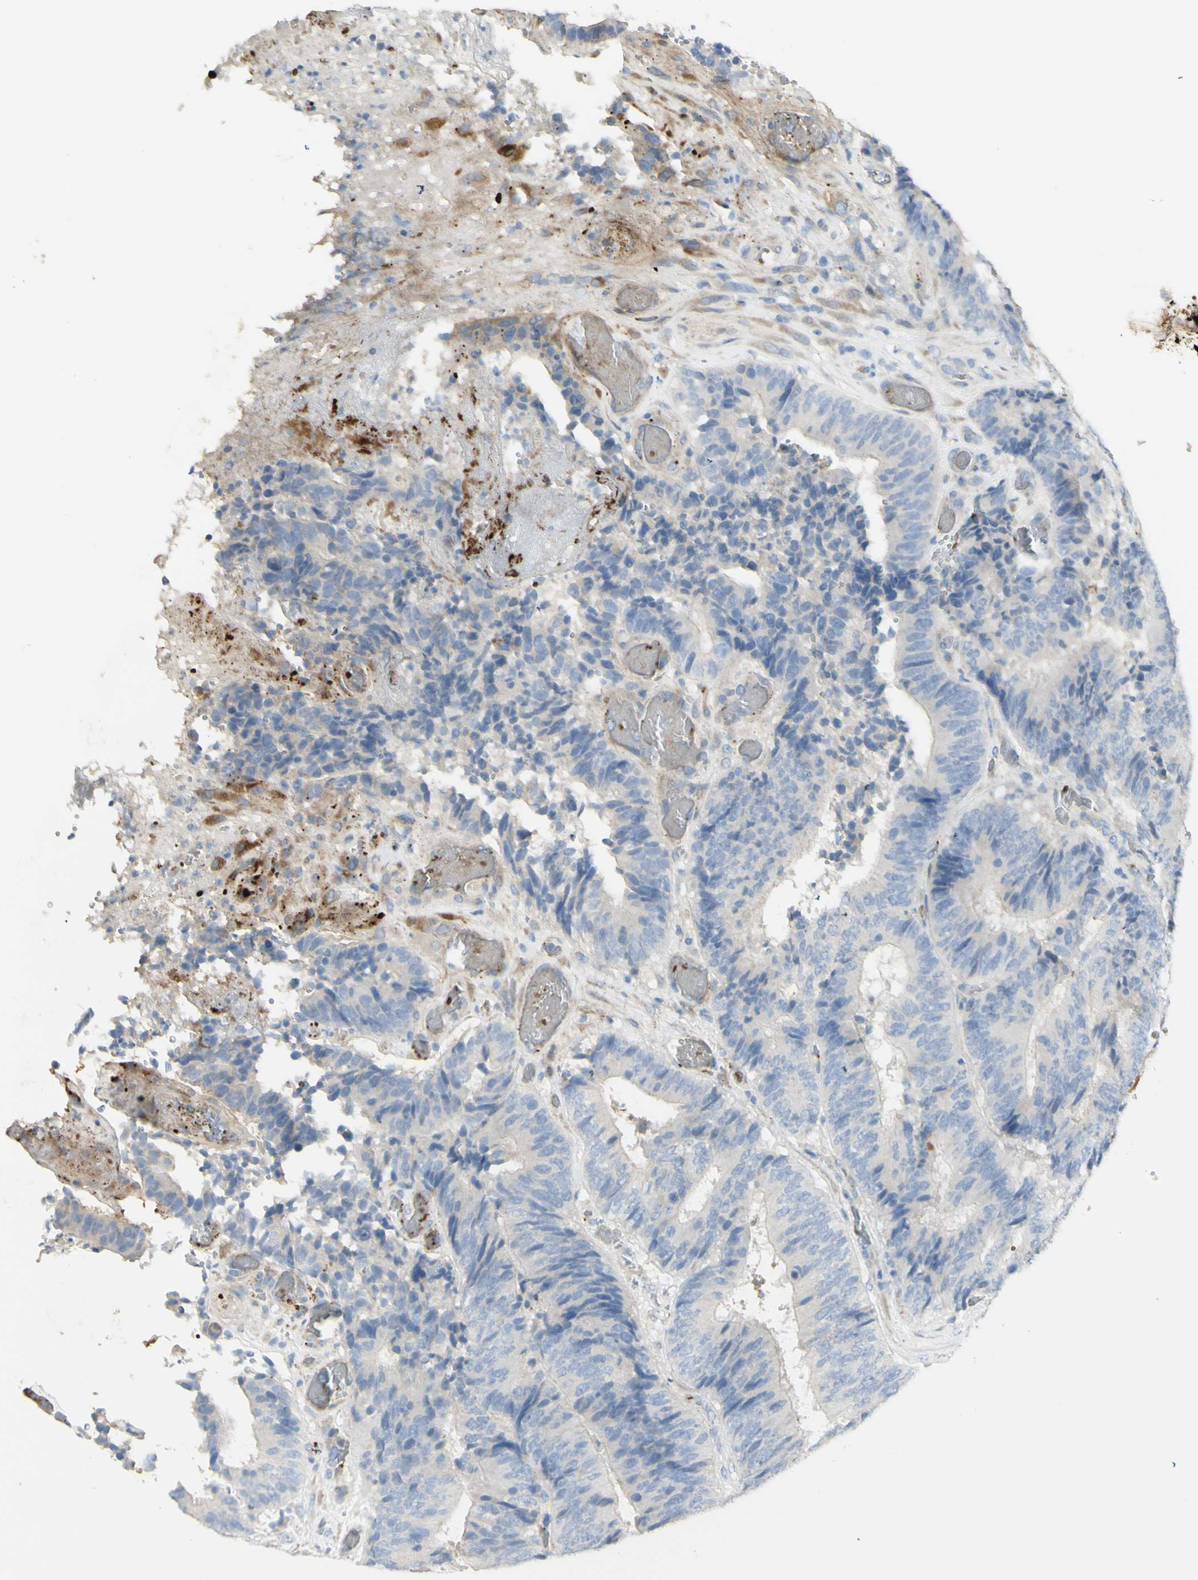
{"staining": {"intensity": "negative", "quantity": "none", "location": "none"}, "tissue": "colorectal cancer", "cell_type": "Tumor cells", "image_type": "cancer", "snomed": [{"axis": "morphology", "description": "Adenocarcinoma, NOS"}, {"axis": "topography", "description": "Rectum"}], "caption": "Protein analysis of adenocarcinoma (colorectal) reveals no significant expression in tumor cells.", "gene": "GAN", "patient": {"sex": "male", "age": 72}}